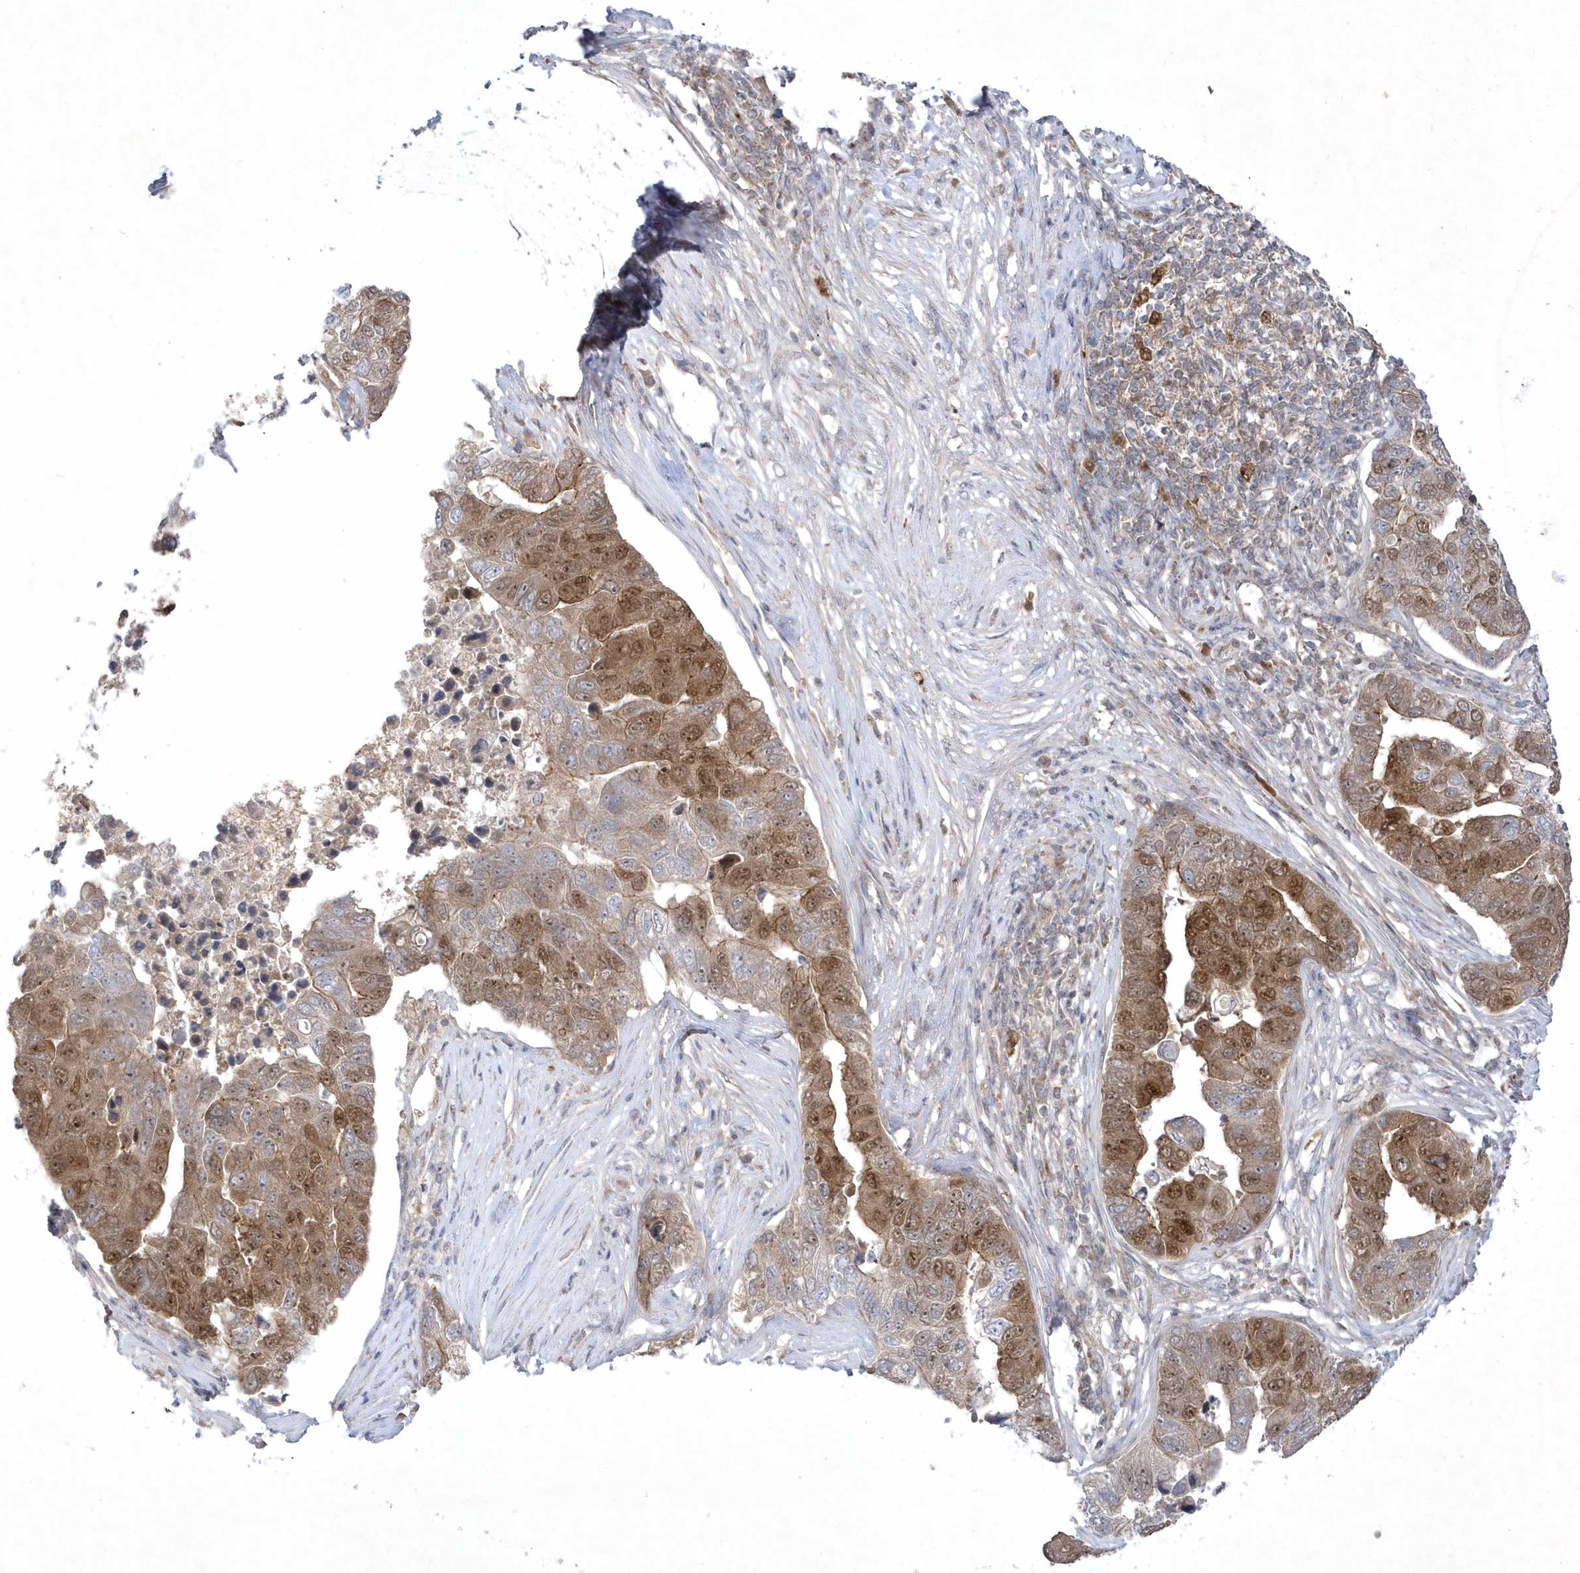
{"staining": {"intensity": "moderate", "quantity": ">75%", "location": "cytoplasmic/membranous,nuclear"}, "tissue": "pancreatic cancer", "cell_type": "Tumor cells", "image_type": "cancer", "snomed": [{"axis": "morphology", "description": "Adenocarcinoma, NOS"}, {"axis": "topography", "description": "Pancreas"}], "caption": "Immunohistochemical staining of adenocarcinoma (pancreatic) displays moderate cytoplasmic/membranous and nuclear protein positivity in about >75% of tumor cells. (DAB (3,3'-diaminobenzidine) = brown stain, brightfield microscopy at high magnification).", "gene": "NAF1", "patient": {"sex": "female", "age": 61}}